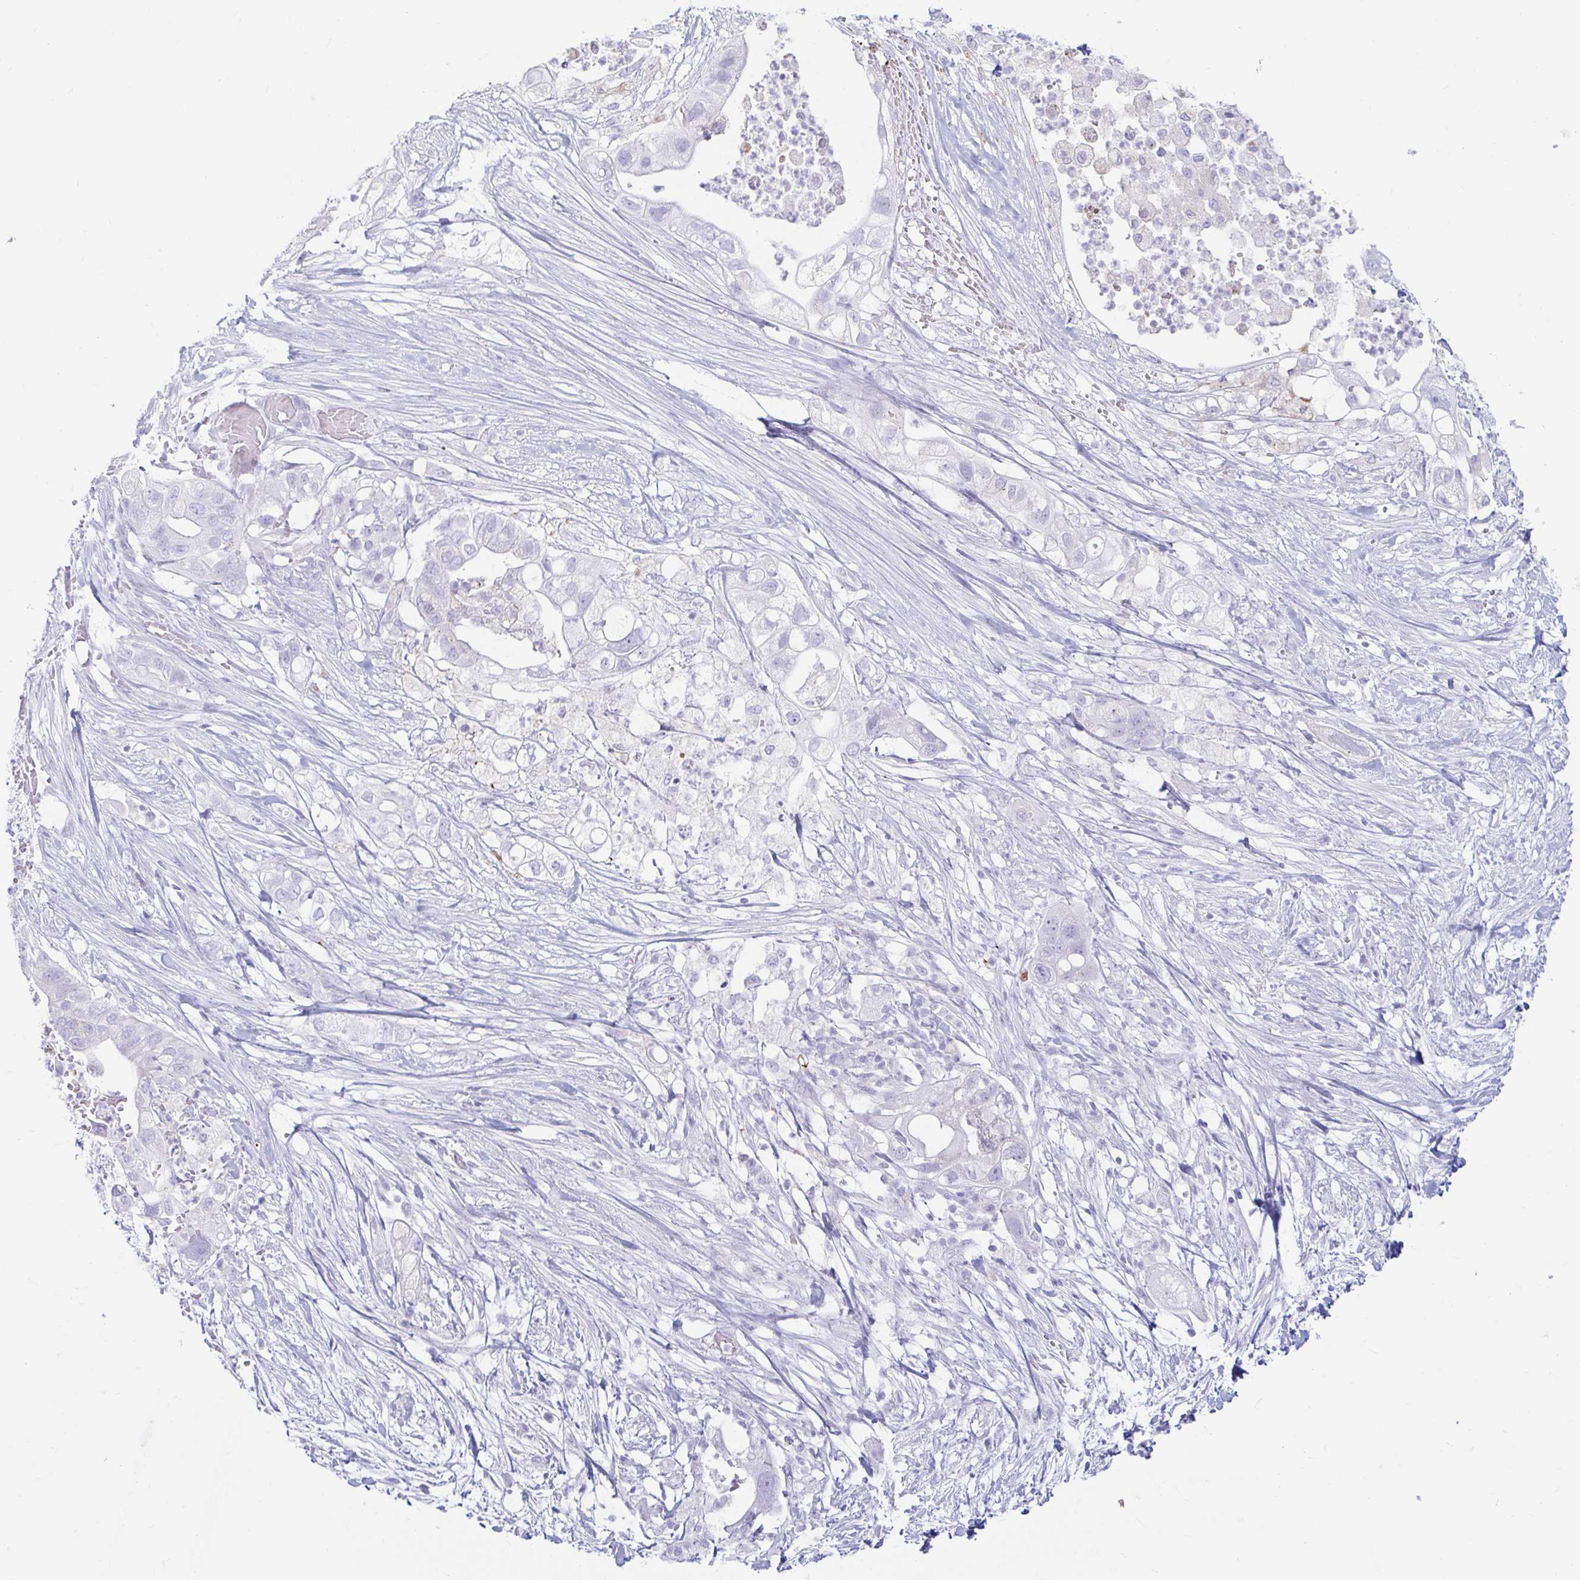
{"staining": {"intensity": "negative", "quantity": "none", "location": "none"}, "tissue": "pancreatic cancer", "cell_type": "Tumor cells", "image_type": "cancer", "snomed": [{"axis": "morphology", "description": "Adenocarcinoma, NOS"}, {"axis": "topography", "description": "Pancreas"}], "caption": "This is an immunohistochemistry (IHC) micrograph of human pancreatic adenocarcinoma. There is no staining in tumor cells.", "gene": "ERICH6", "patient": {"sex": "female", "age": 72}}